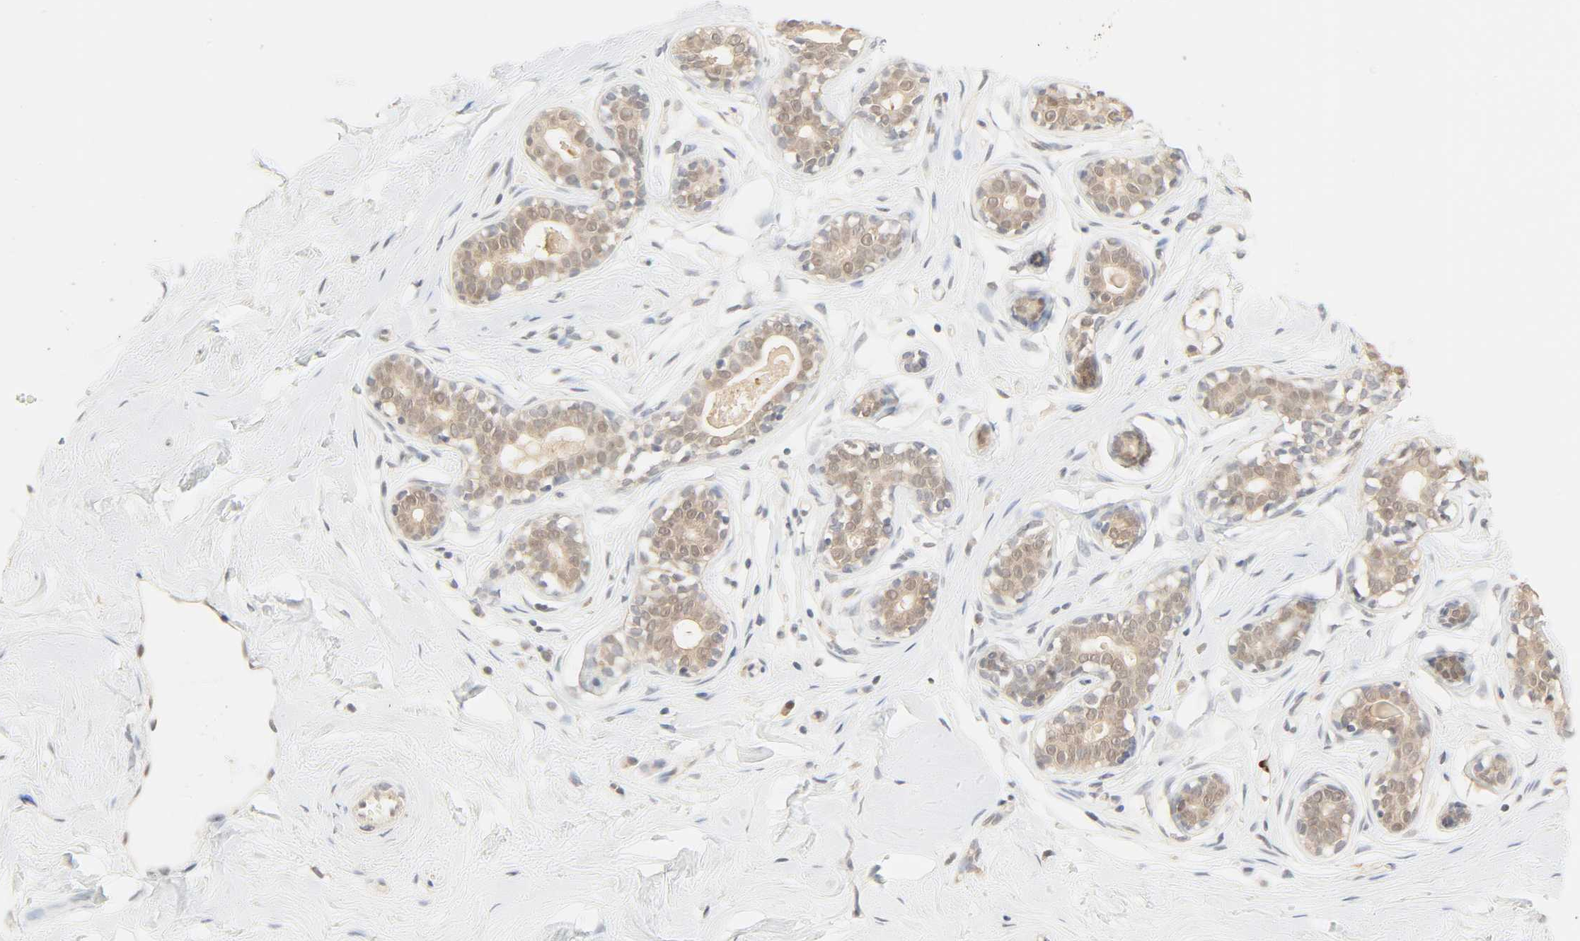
{"staining": {"intensity": "negative", "quantity": "none", "location": "none"}, "tissue": "breast", "cell_type": "Adipocytes", "image_type": "normal", "snomed": [{"axis": "morphology", "description": "Normal tissue, NOS"}, {"axis": "topography", "description": "Breast"}], "caption": "Immunohistochemistry histopathology image of benign human breast stained for a protein (brown), which displays no staining in adipocytes. (DAB IHC, high magnification).", "gene": "ACSS2", "patient": {"sex": "female", "age": 23}}